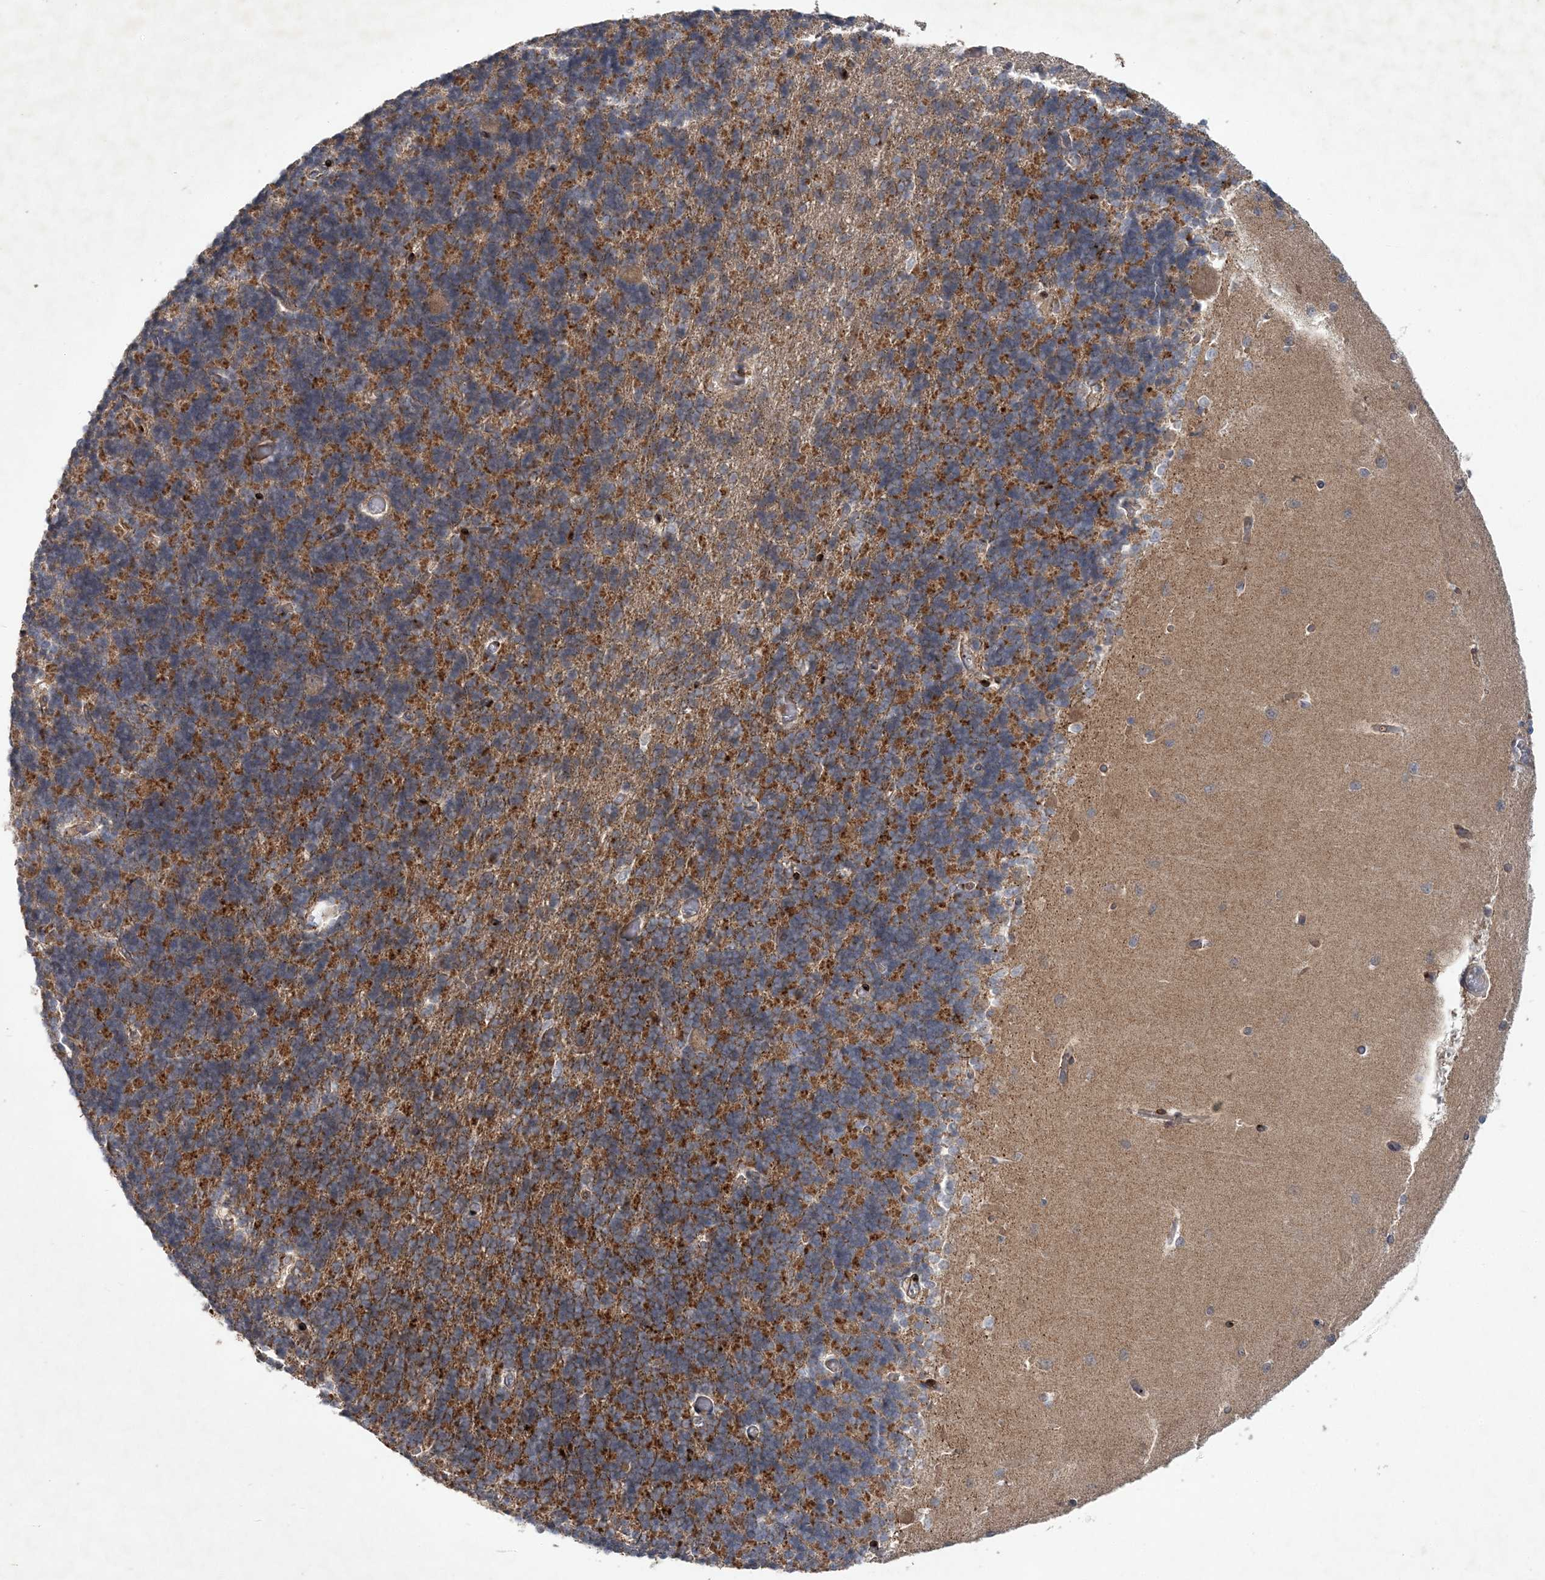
{"staining": {"intensity": "moderate", "quantity": ">75%", "location": "cytoplasmic/membranous"}, "tissue": "cerebellum", "cell_type": "Cells in granular layer", "image_type": "normal", "snomed": [{"axis": "morphology", "description": "Normal tissue, NOS"}, {"axis": "topography", "description": "Cerebellum"}], "caption": "Cerebellum was stained to show a protein in brown. There is medium levels of moderate cytoplasmic/membranous positivity in about >75% of cells in granular layer. The protein is stained brown, and the nuclei are stained in blue (DAB (3,3'-diaminobenzidine) IHC with brightfield microscopy, high magnification).", "gene": "RNF25", "patient": {"sex": "male", "age": 37}}